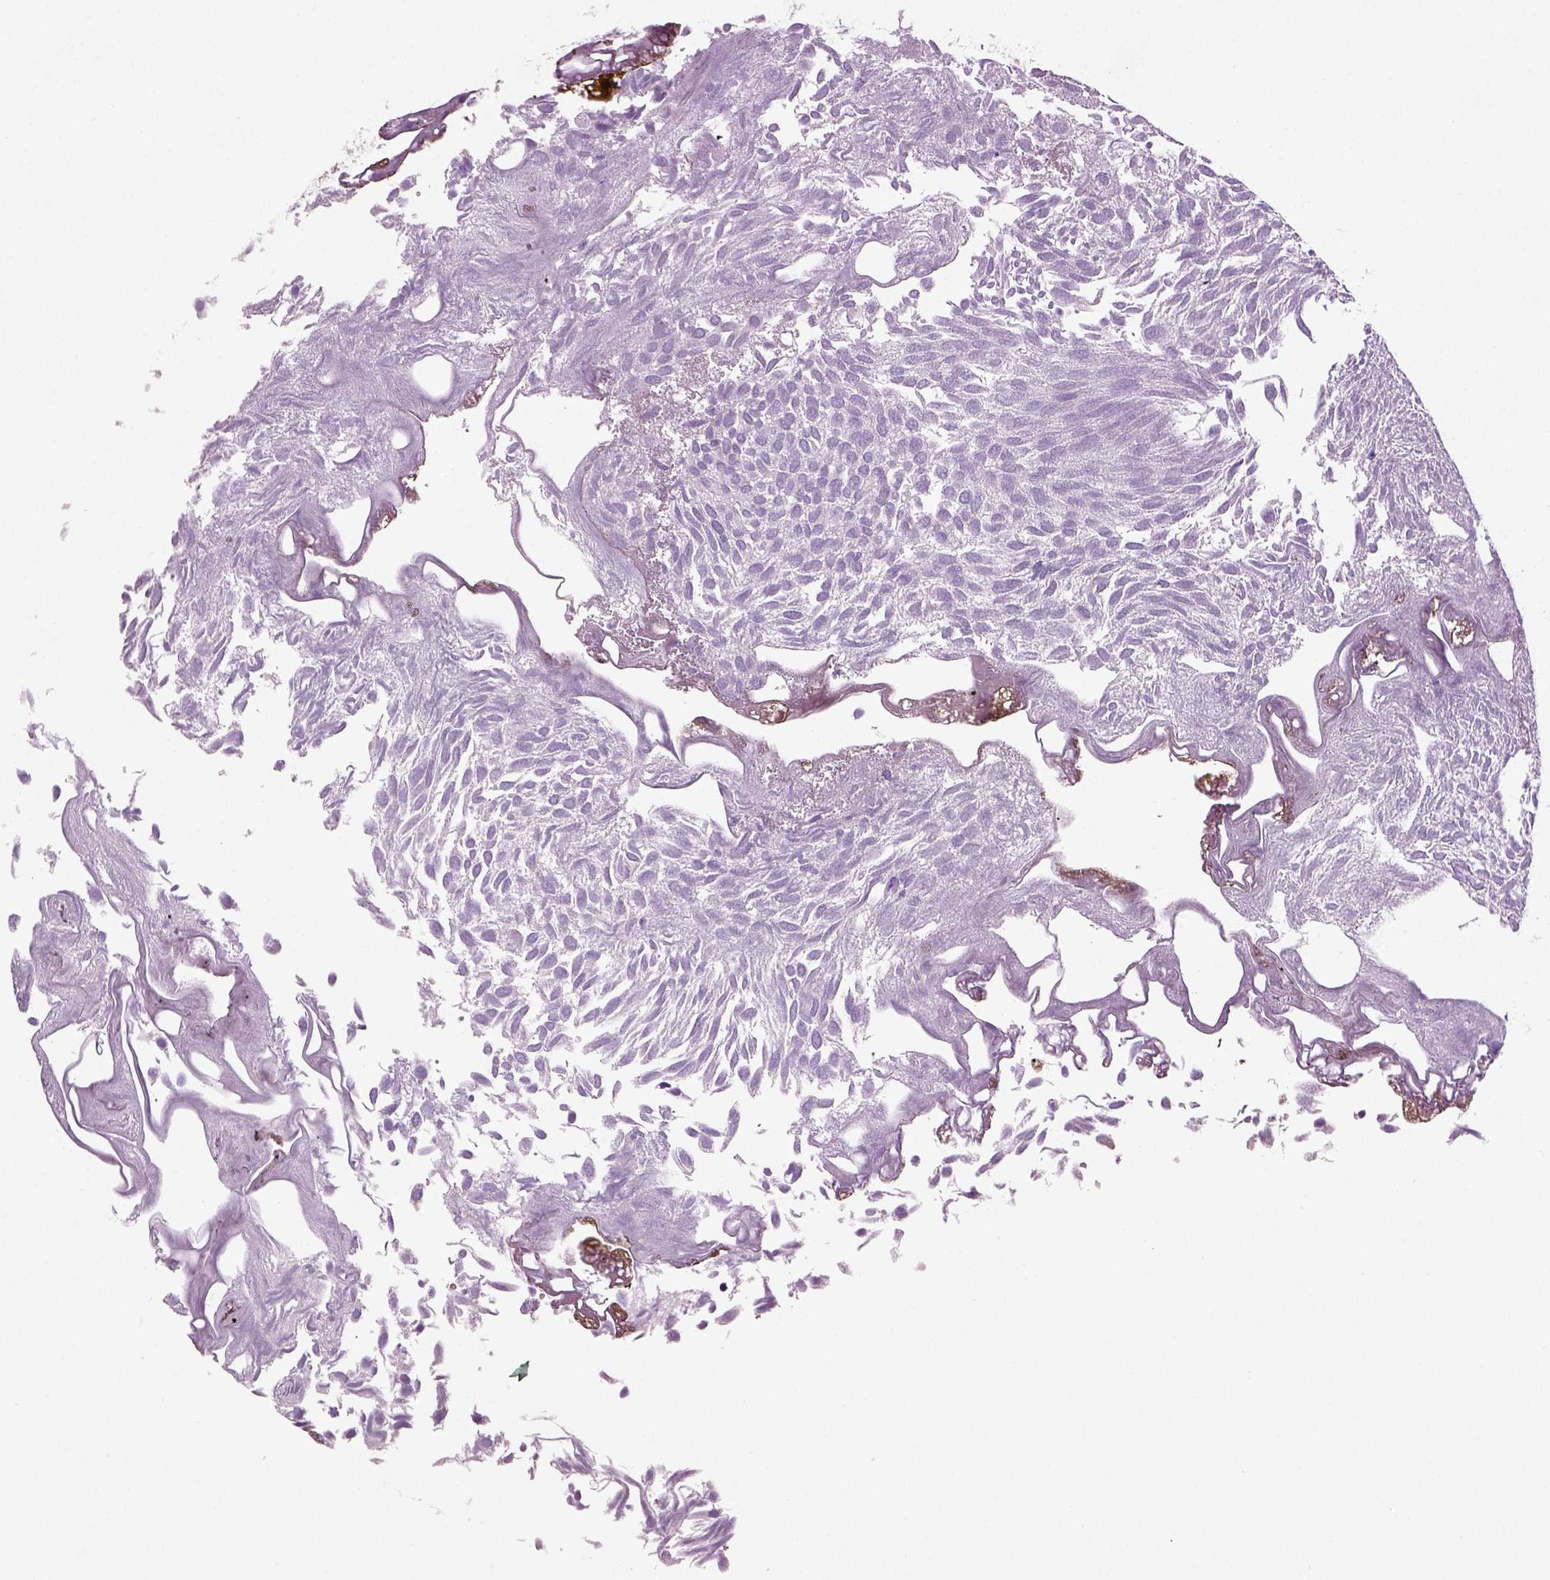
{"staining": {"intensity": "negative", "quantity": "none", "location": "none"}, "tissue": "urothelial cancer", "cell_type": "Tumor cells", "image_type": "cancer", "snomed": [{"axis": "morphology", "description": "Urothelial carcinoma, Low grade"}, {"axis": "topography", "description": "Urinary bladder"}], "caption": "High magnification brightfield microscopy of low-grade urothelial carcinoma stained with DAB (3,3'-diaminobenzidine) (brown) and counterstained with hematoxylin (blue): tumor cells show no significant positivity. The staining is performed using DAB brown chromogen with nuclei counter-stained in using hematoxylin.", "gene": "CRABP1", "patient": {"sex": "male", "age": 52}}